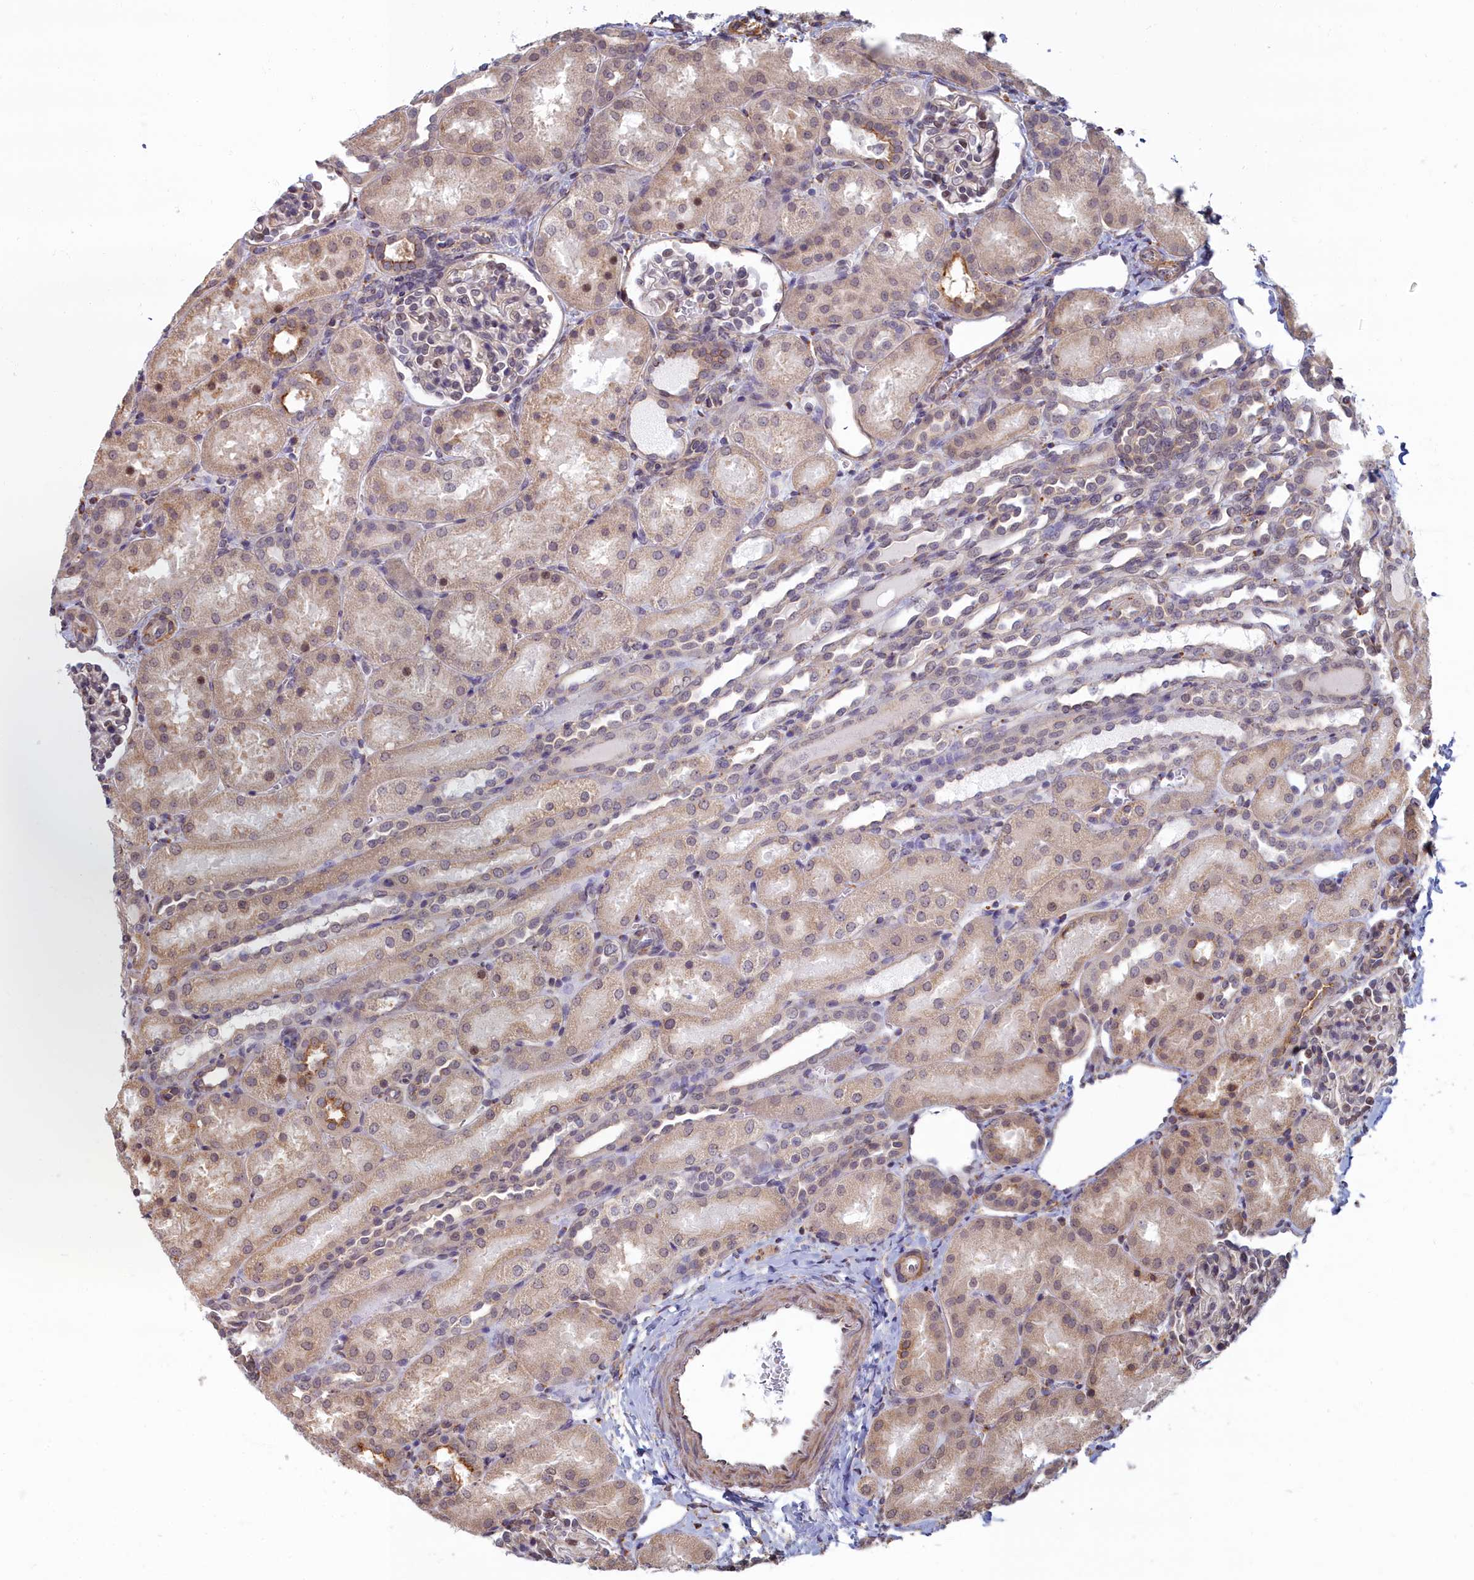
{"staining": {"intensity": "weak", "quantity": "<25%", "location": "nuclear"}, "tissue": "kidney", "cell_type": "Cells in glomeruli", "image_type": "normal", "snomed": [{"axis": "morphology", "description": "Normal tissue, NOS"}, {"axis": "topography", "description": "Kidney"}], "caption": "Human kidney stained for a protein using immunohistochemistry displays no expression in cells in glomeruli.", "gene": "MAK16", "patient": {"sex": "male", "age": 1}}